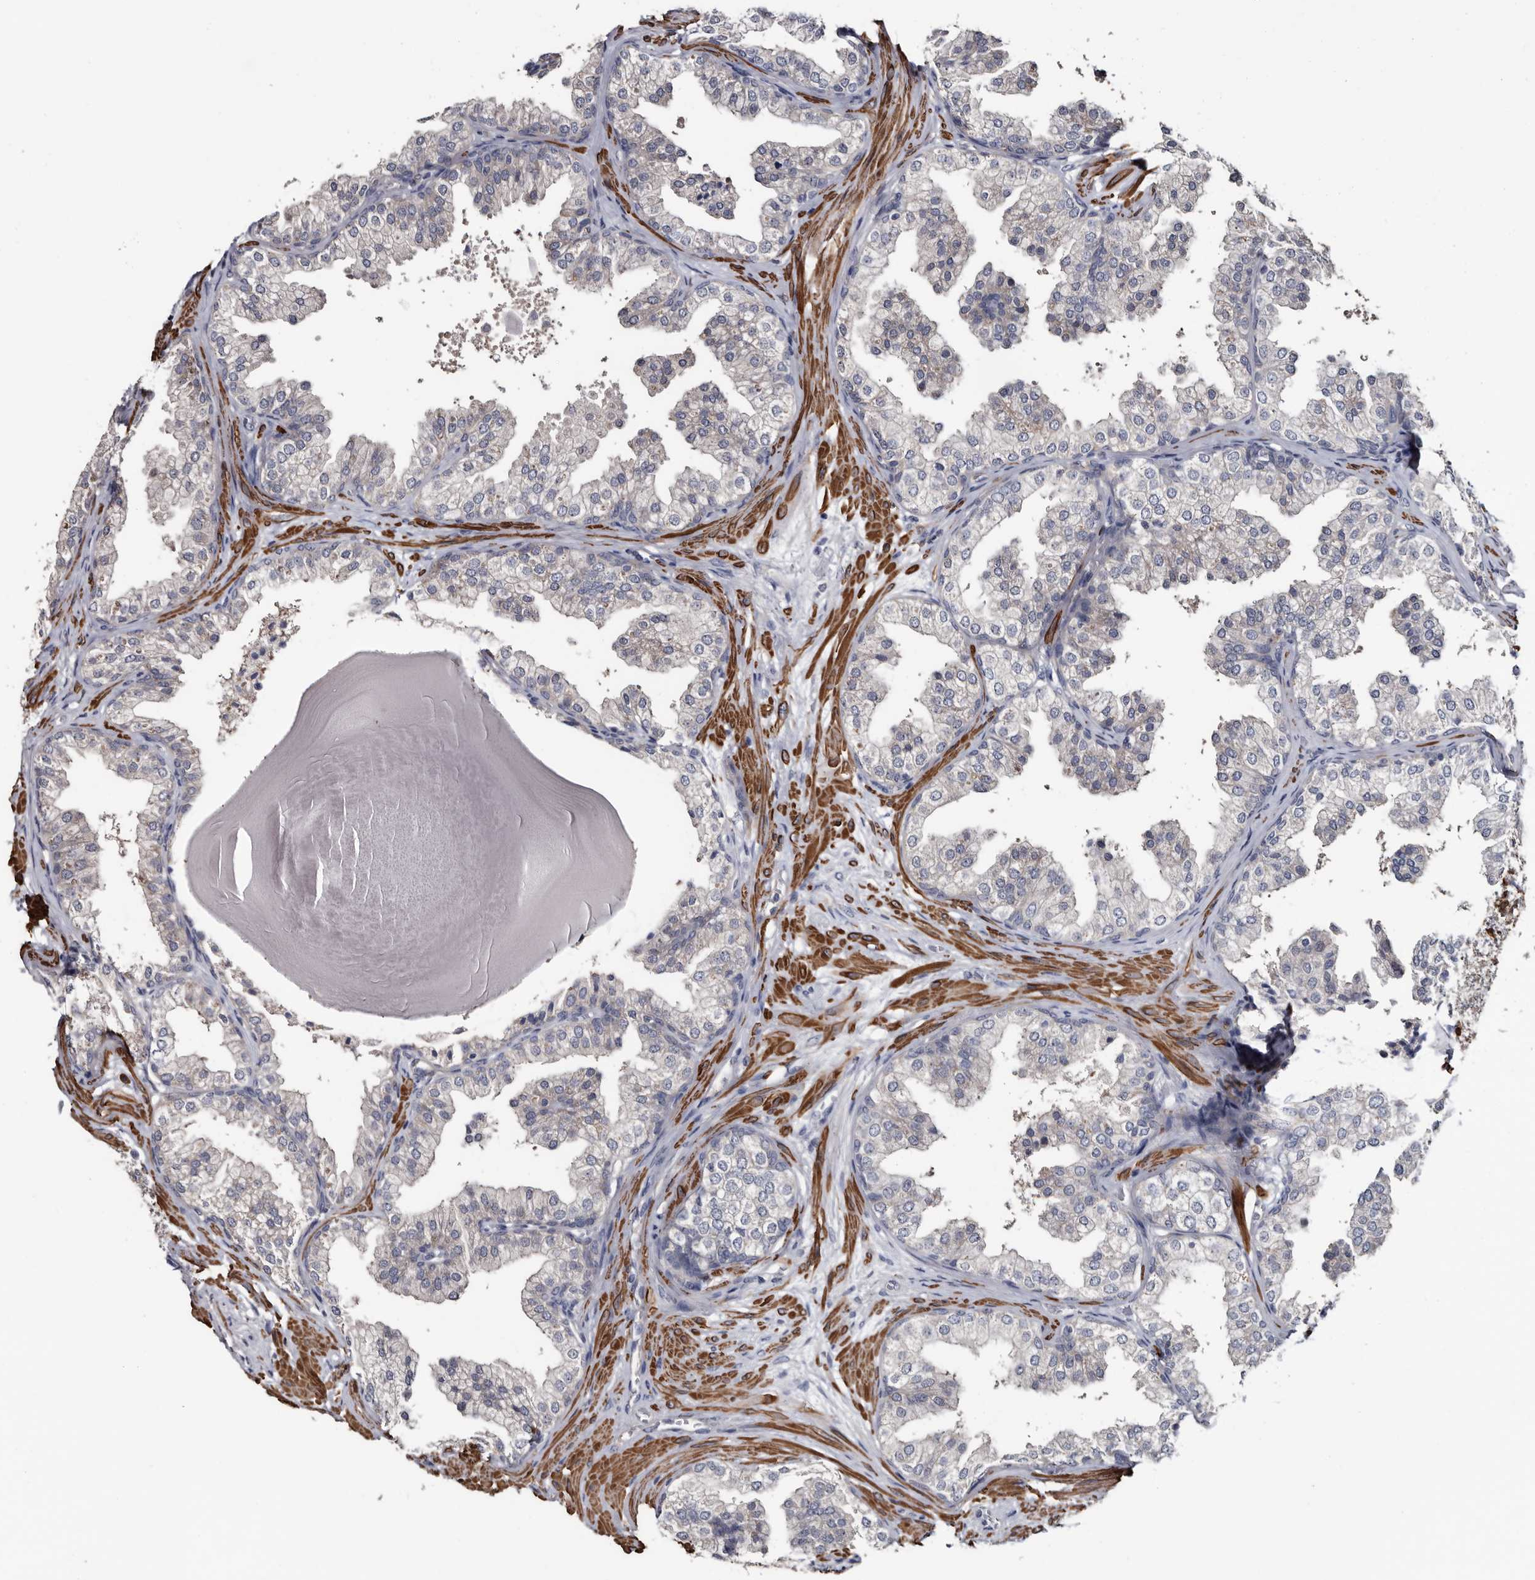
{"staining": {"intensity": "negative", "quantity": "none", "location": "none"}, "tissue": "prostate", "cell_type": "Glandular cells", "image_type": "normal", "snomed": [{"axis": "morphology", "description": "Normal tissue, NOS"}, {"axis": "topography", "description": "Prostate"}], "caption": "High power microscopy photomicrograph of an immunohistochemistry (IHC) photomicrograph of benign prostate, revealing no significant expression in glandular cells. (DAB immunohistochemistry with hematoxylin counter stain).", "gene": "IARS1", "patient": {"sex": "male", "age": 48}}